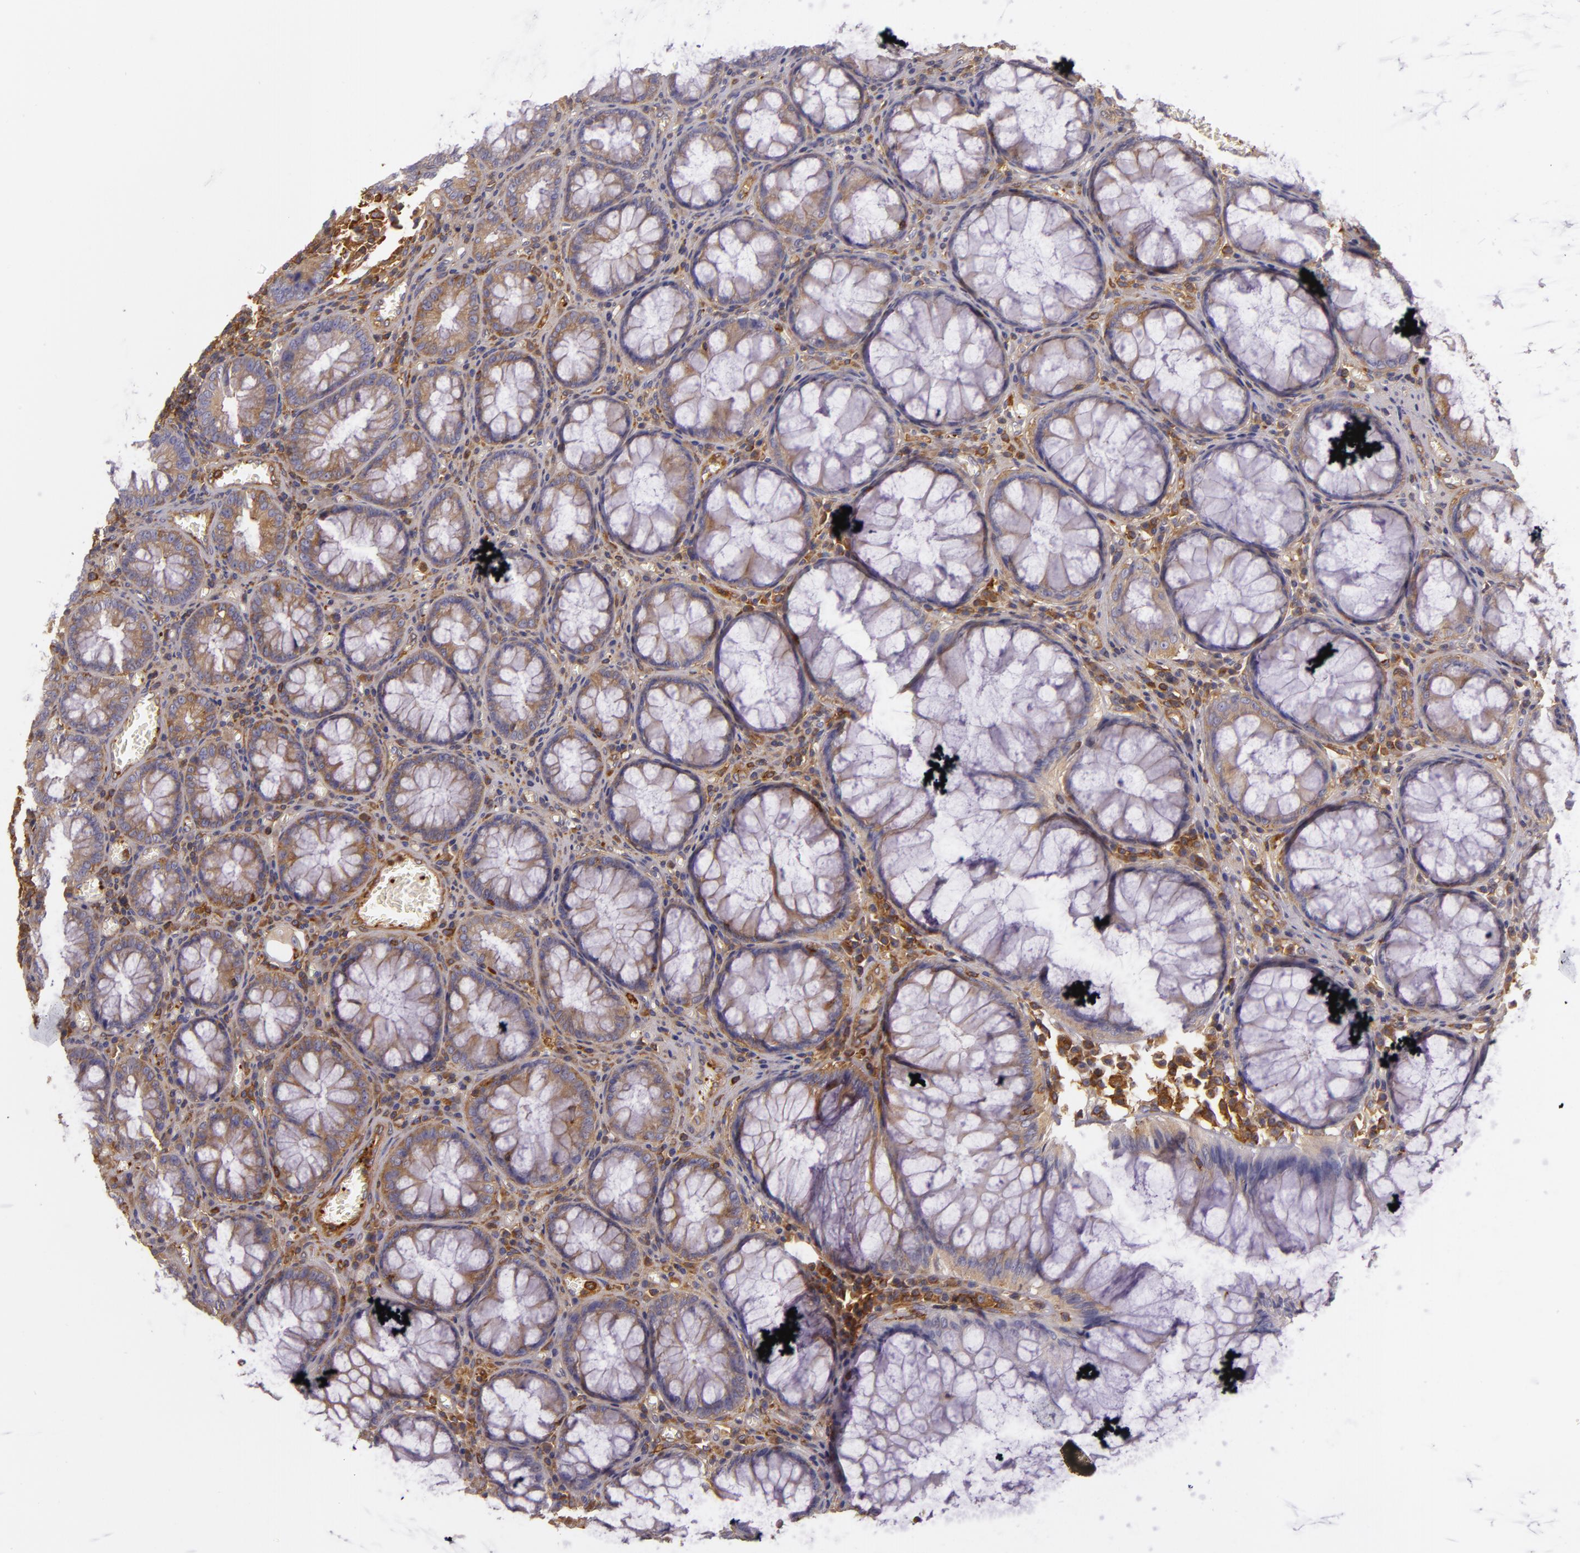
{"staining": {"intensity": "moderate", "quantity": ">75%", "location": "cytoplasmic/membranous"}, "tissue": "colorectal cancer", "cell_type": "Tumor cells", "image_type": "cancer", "snomed": [{"axis": "morphology", "description": "Adenocarcinoma, NOS"}, {"axis": "topography", "description": "Rectum"}], "caption": "A high-resolution histopathology image shows immunohistochemistry (IHC) staining of adenocarcinoma (colorectal), which shows moderate cytoplasmic/membranous expression in approximately >75% of tumor cells.", "gene": "TLN1", "patient": {"sex": "female", "age": 98}}